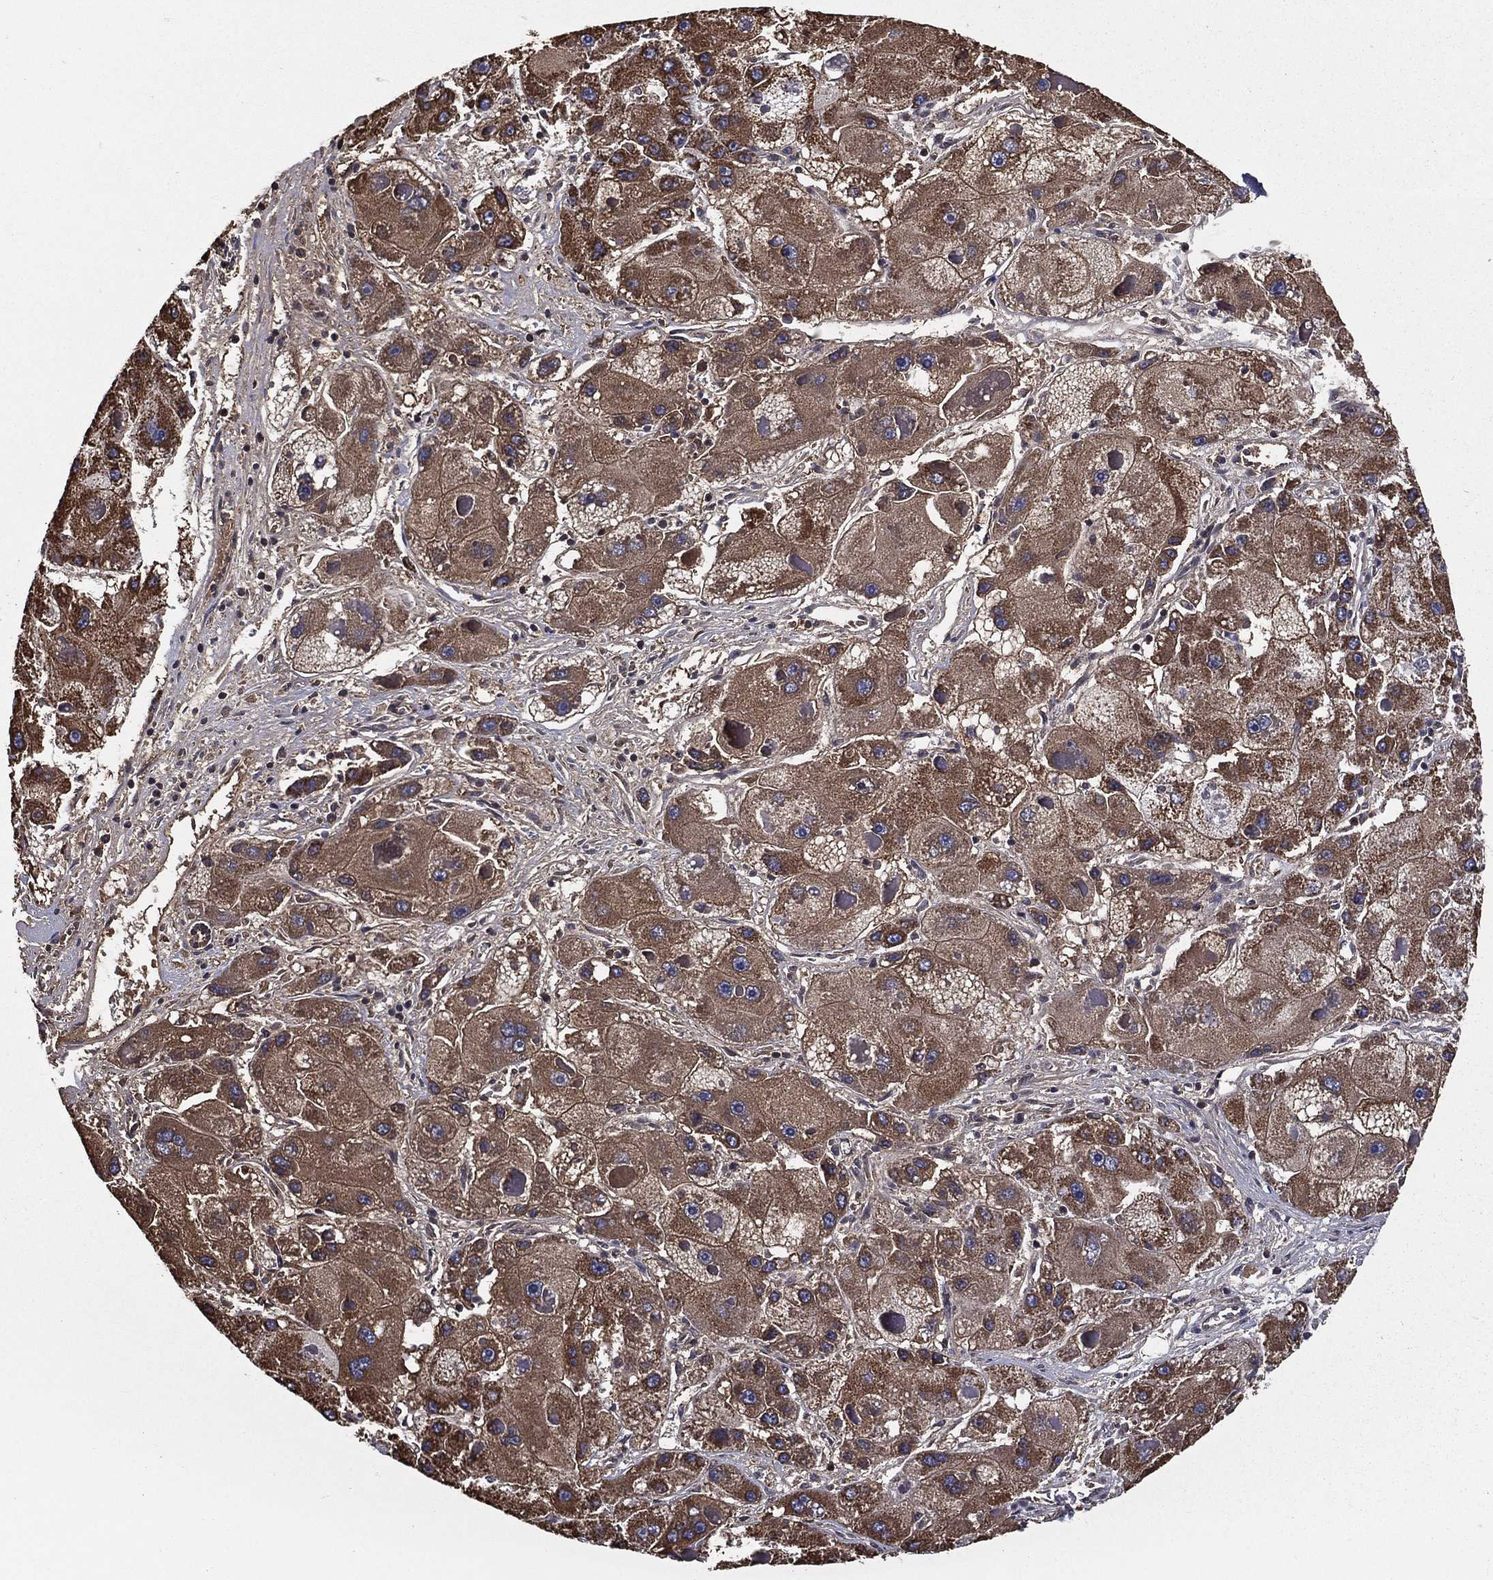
{"staining": {"intensity": "moderate", "quantity": ">75%", "location": "cytoplasmic/membranous"}, "tissue": "liver cancer", "cell_type": "Tumor cells", "image_type": "cancer", "snomed": [{"axis": "morphology", "description": "Carcinoma, Hepatocellular, NOS"}, {"axis": "topography", "description": "Liver"}], "caption": "Moderate cytoplasmic/membranous staining is appreciated in approximately >75% of tumor cells in liver hepatocellular carcinoma.", "gene": "RIGI", "patient": {"sex": "female", "age": 73}}